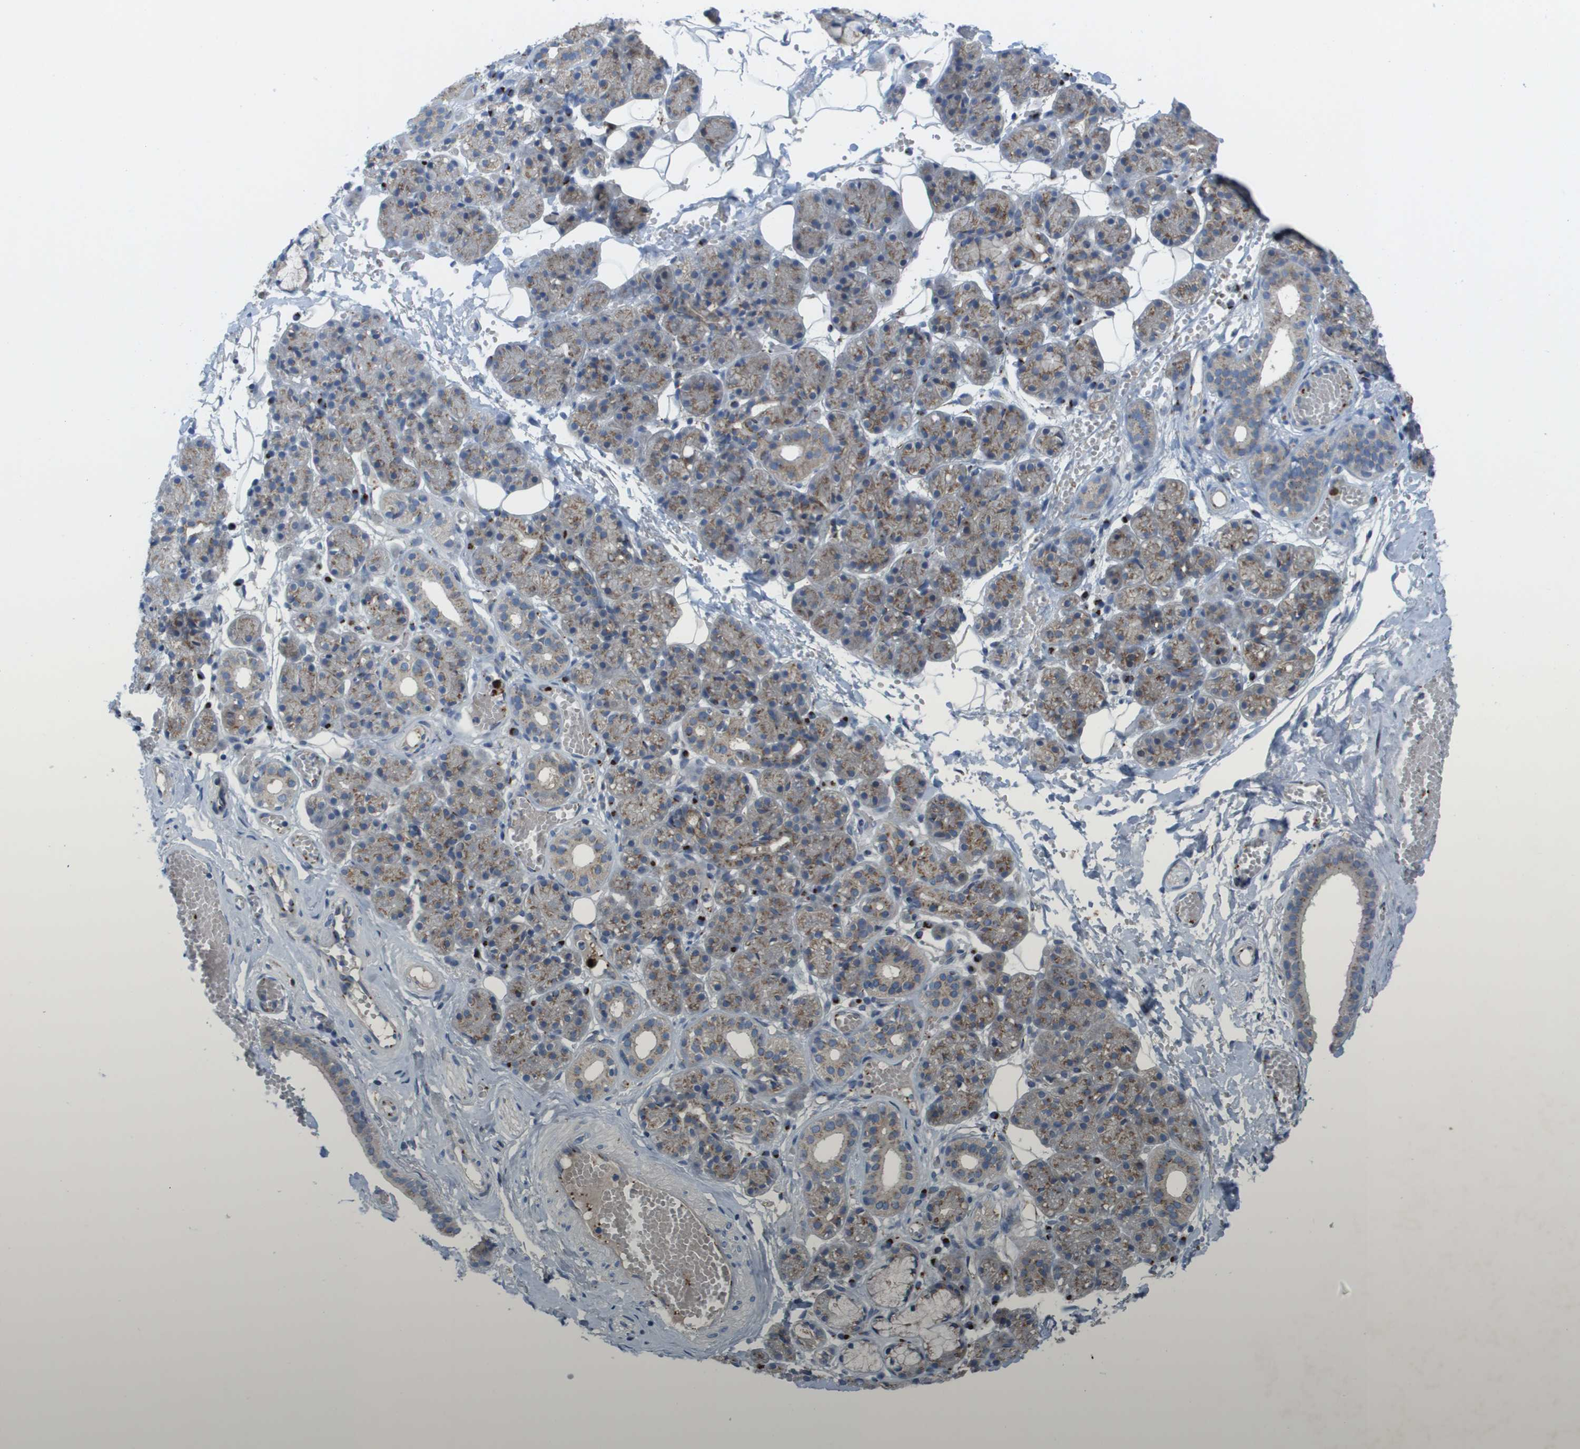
{"staining": {"intensity": "moderate", "quantity": "25%-75%", "location": "cytoplasmic/membranous"}, "tissue": "salivary gland", "cell_type": "Glandular cells", "image_type": "normal", "snomed": [{"axis": "morphology", "description": "Normal tissue, NOS"}, {"axis": "topography", "description": "Salivary gland"}], "caption": "Immunohistochemical staining of benign human salivary gland demonstrates medium levels of moderate cytoplasmic/membranous expression in approximately 25%-75% of glandular cells. (DAB IHC with brightfield microscopy, high magnification).", "gene": "QSOX2", "patient": {"sex": "male", "age": 63}}